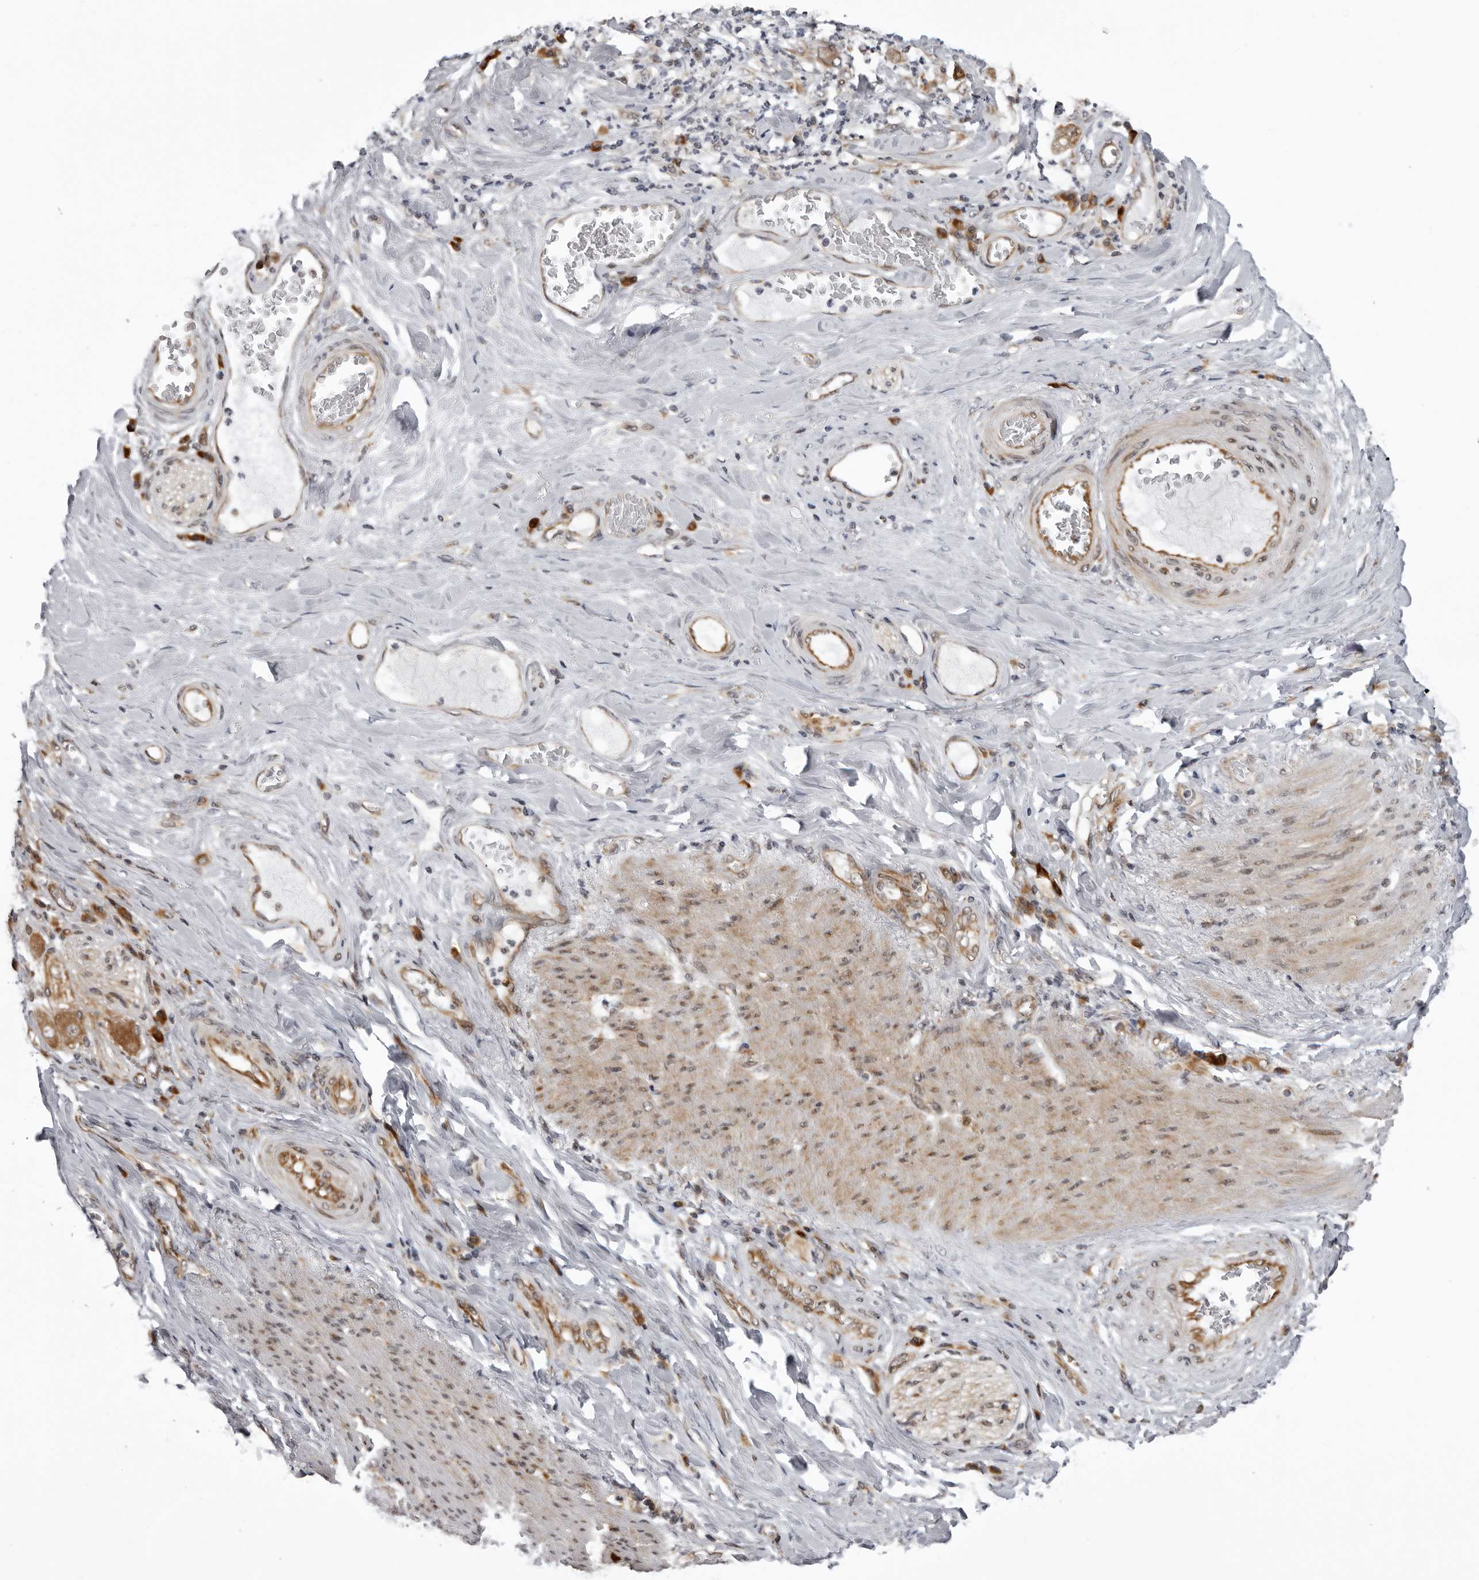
{"staining": {"intensity": "moderate", "quantity": ">75%", "location": "cytoplasmic/membranous"}, "tissue": "stomach cancer", "cell_type": "Tumor cells", "image_type": "cancer", "snomed": [{"axis": "morphology", "description": "Adenocarcinoma, NOS"}, {"axis": "topography", "description": "Stomach"}], "caption": "About >75% of tumor cells in human stomach cancer (adenocarcinoma) demonstrate moderate cytoplasmic/membranous protein staining as visualized by brown immunohistochemical staining.", "gene": "GCSAML", "patient": {"sex": "female", "age": 73}}